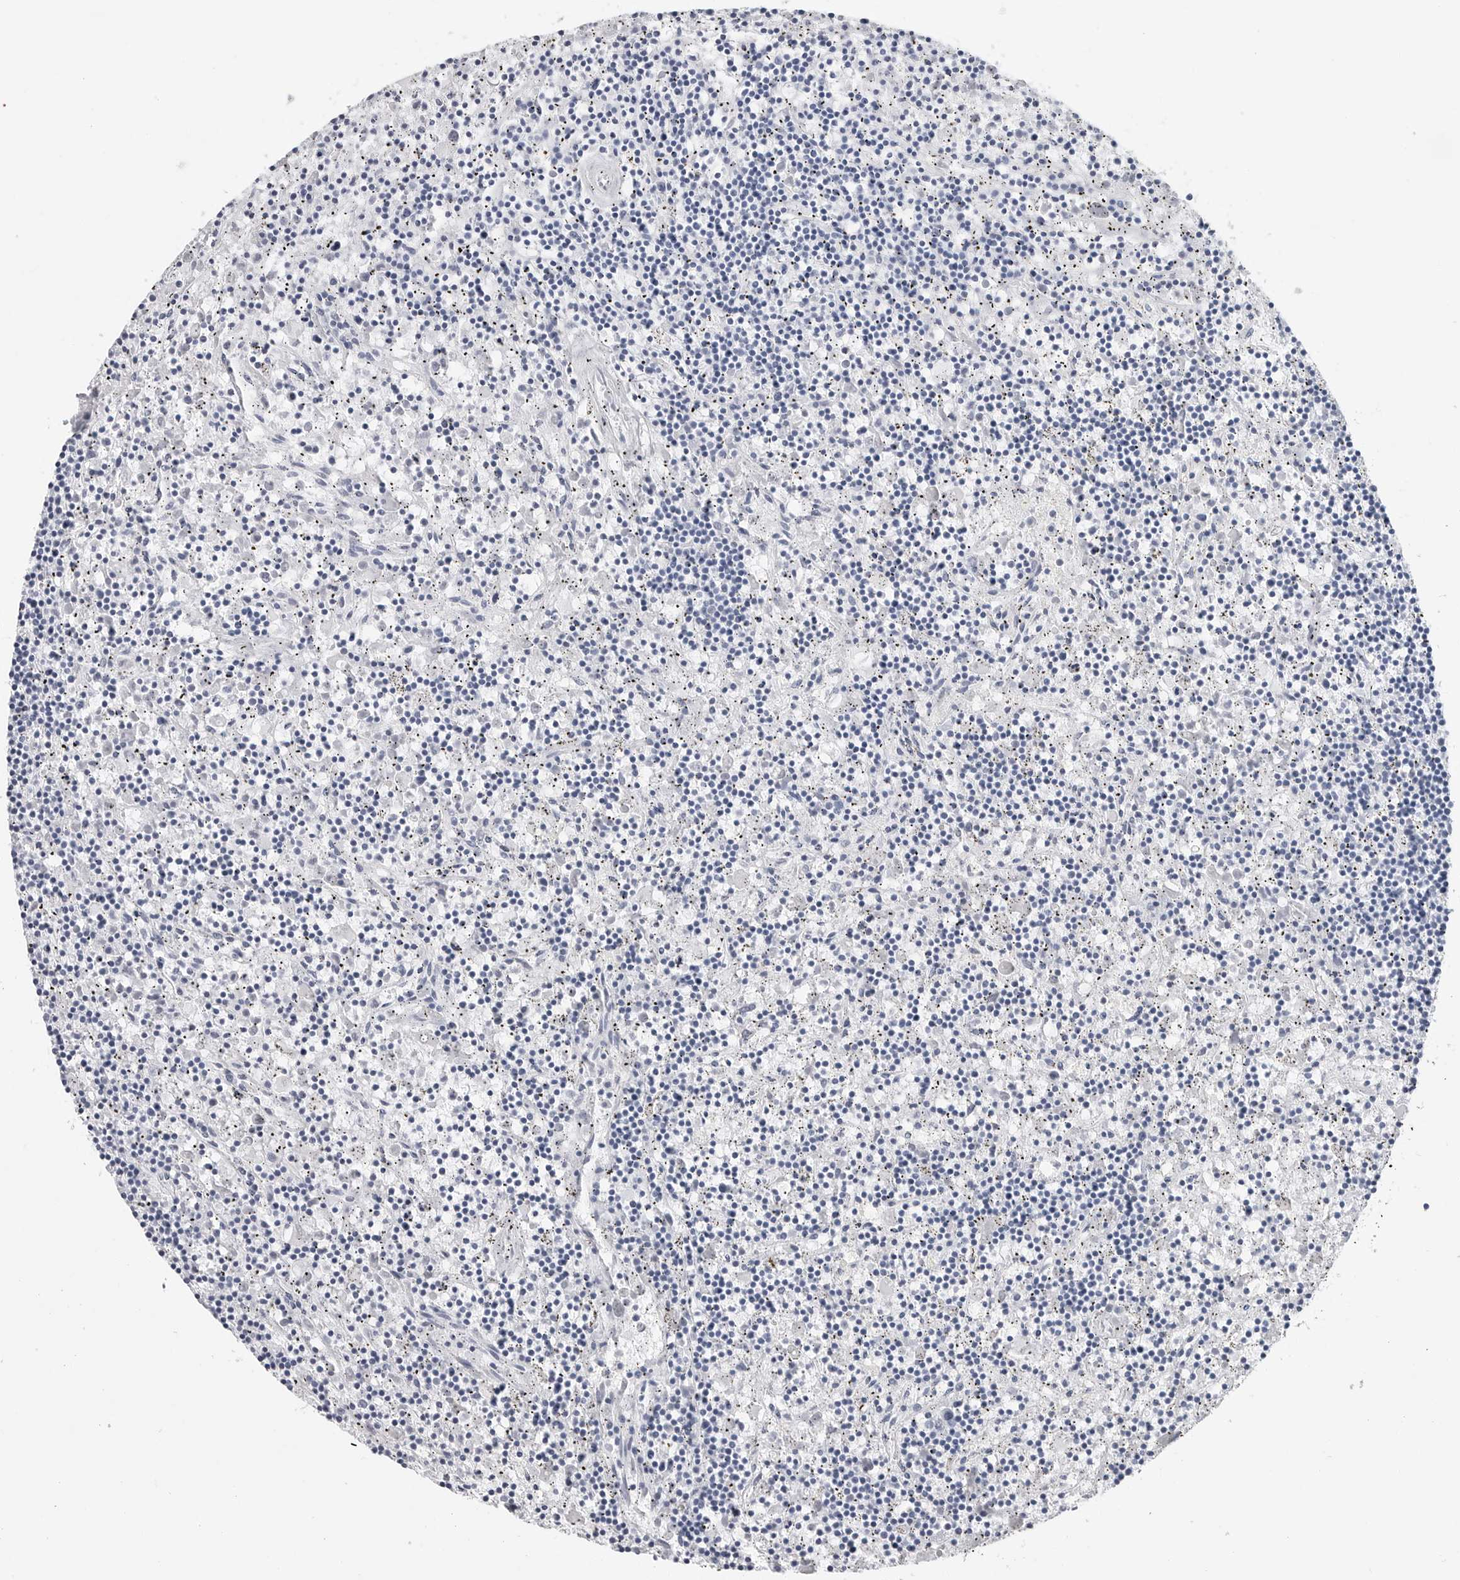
{"staining": {"intensity": "negative", "quantity": "none", "location": "none"}, "tissue": "lymphoma", "cell_type": "Tumor cells", "image_type": "cancer", "snomed": [{"axis": "morphology", "description": "Malignant lymphoma, non-Hodgkin's type, Low grade"}, {"axis": "topography", "description": "Spleen"}], "caption": "Immunohistochemistry image of neoplastic tissue: lymphoma stained with DAB exhibits no significant protein positivity in tumor cells. (Stains: DAB (3,3'-diaminobenzidine) immunohistochemistry with hematoxylin counter stain, Microscopy: brightfield microscopy at high magnification).", "gene": "CSH1", "patient": {"sex": "male", "age": 76}}